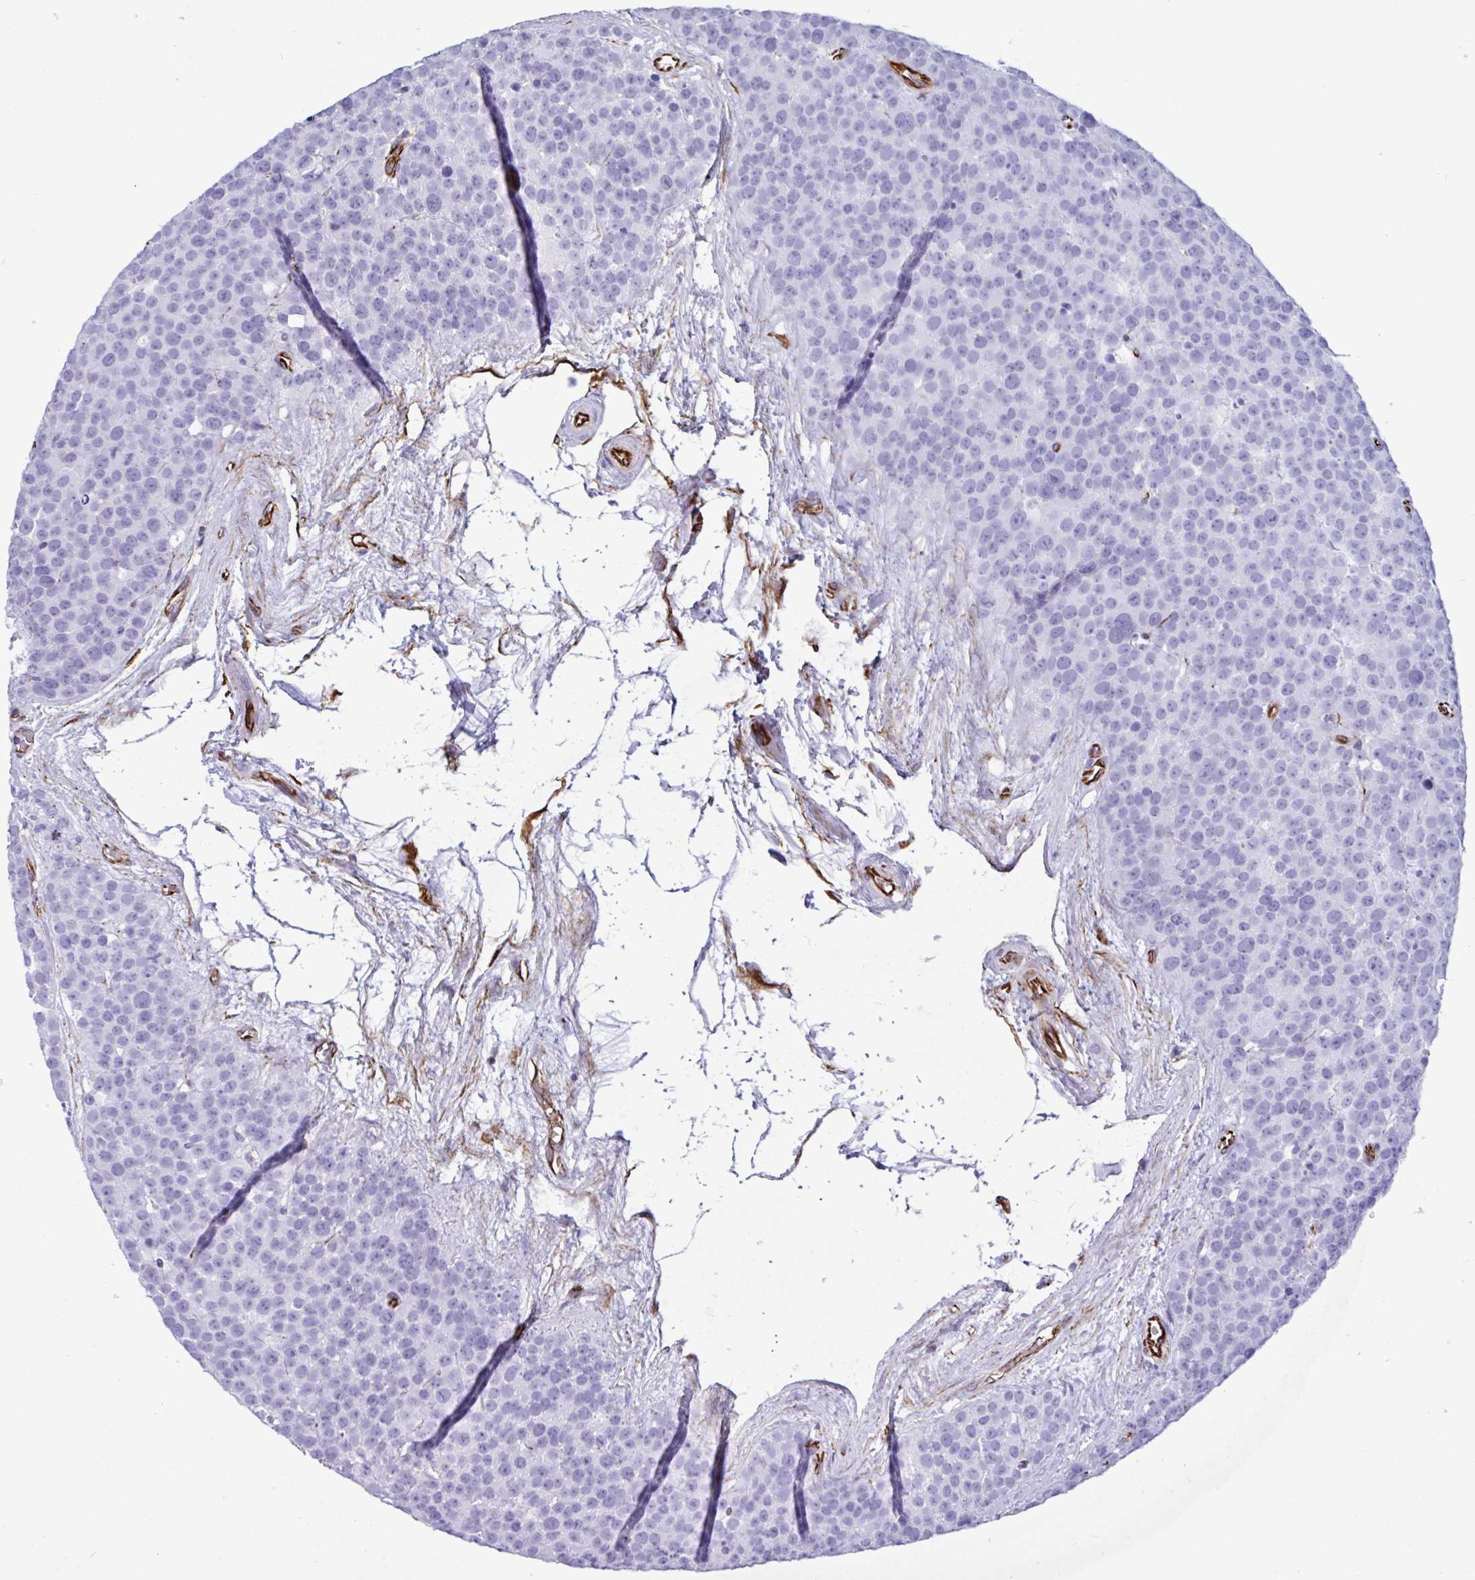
{"staining": {"intensity": "negative", "quantity": "none", "location": "none"}, "tissue": "testis cancer", "cell_type": "Tumor cells", "image_type": "cancer", "snomed": [{"axis": "morphology", "description": "Seminoma, NOS"}, {"axis": "topography", "description": "Testis"}], "caption": "Tumor cells show no significant protein positivity in testis cancer.", "gene": "SMAD5", "patient": {"sex": "male", "age": 71}}